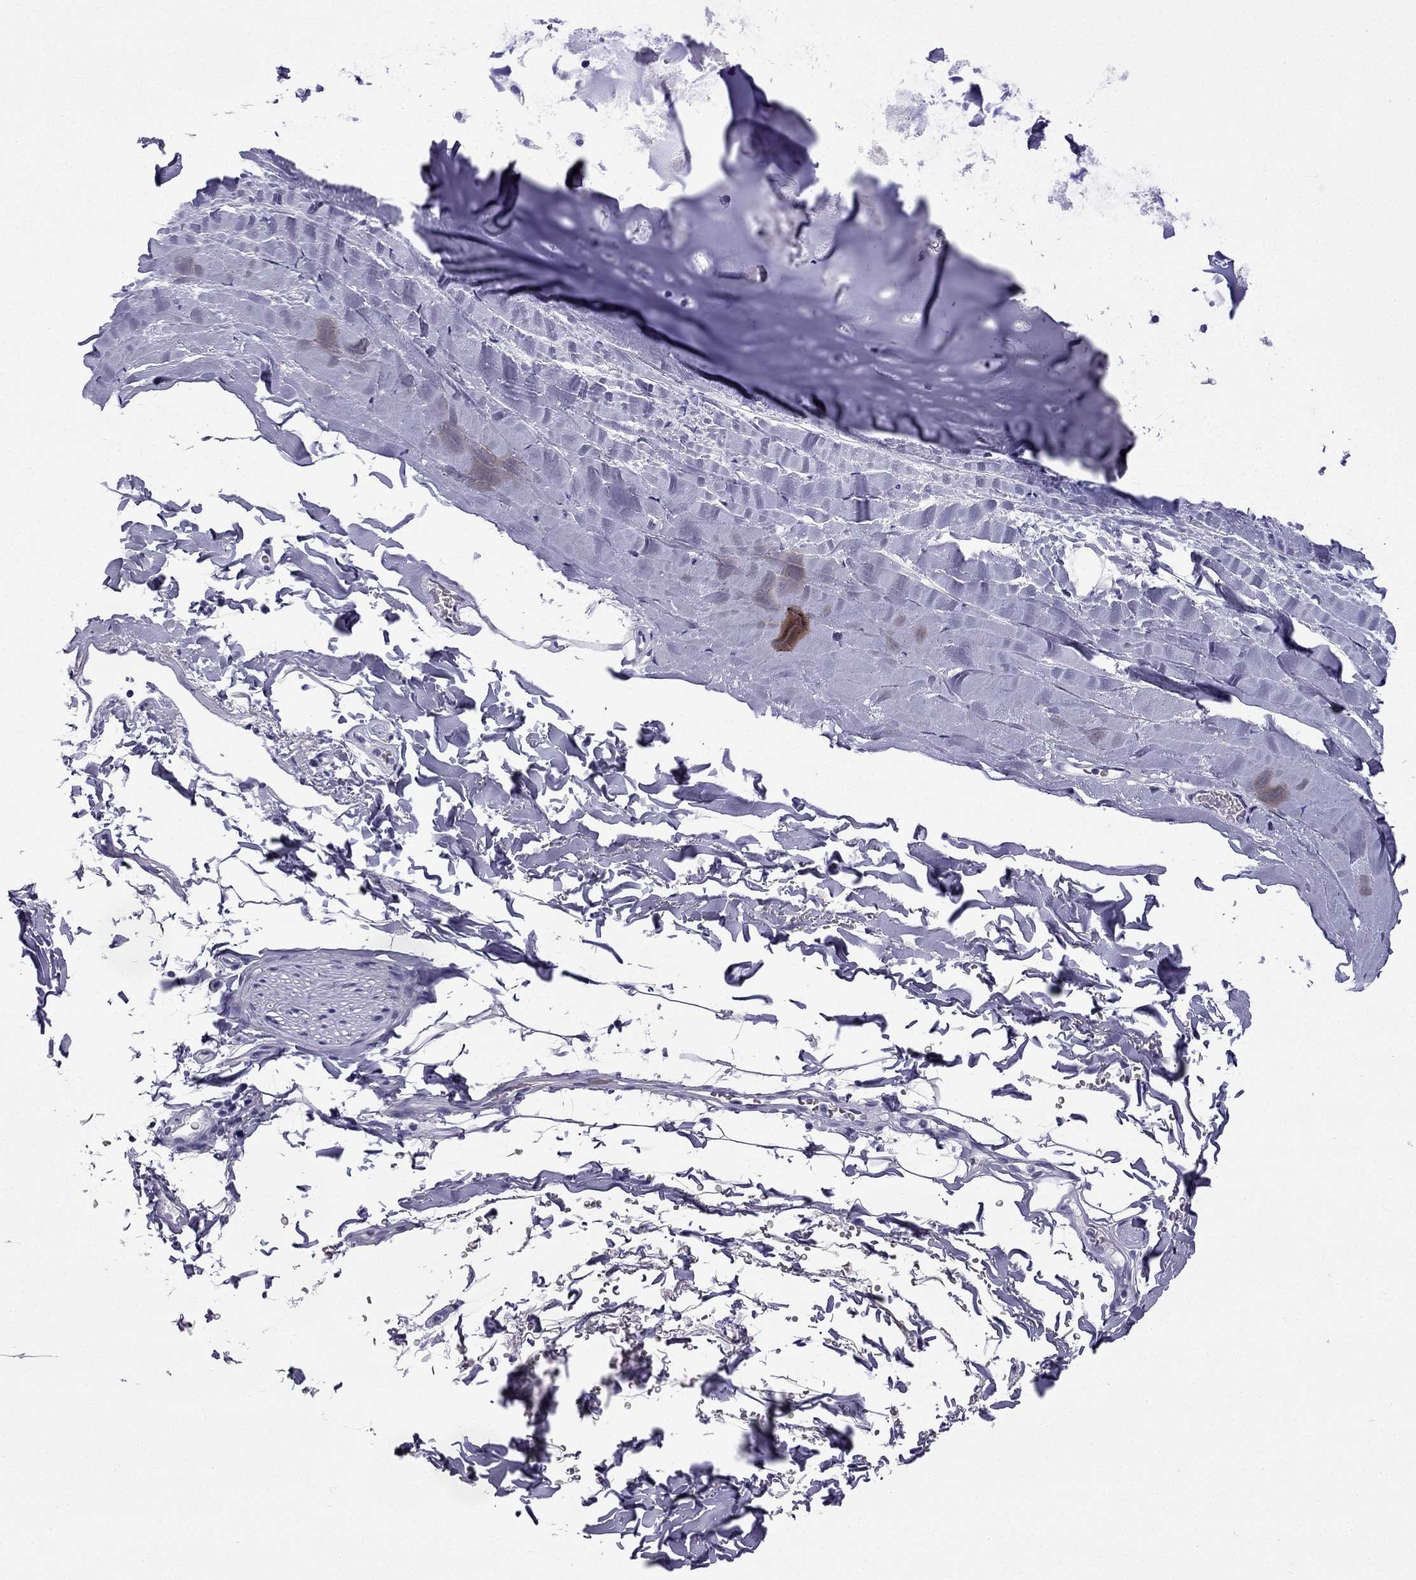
{"staining": {"intensity": "negative", "quantity": "none", "location": "none"}, "tissue": "soft tissue", "cell_type": "Chondrocytes", "image_type": "normal", "snomed": [{"axis": "morphology", "description": "Normal tissue, NOS"}, {"axis": "topography", "description": "Lymph node"}, {"axis": "topography", "description": "Bronchus"}], "caption": "The histopathology image exhibits no significant staining in chondrocytes of soft tissue.", "gene": "GJA8", "patient": {"sex": "female", "age": 70}}